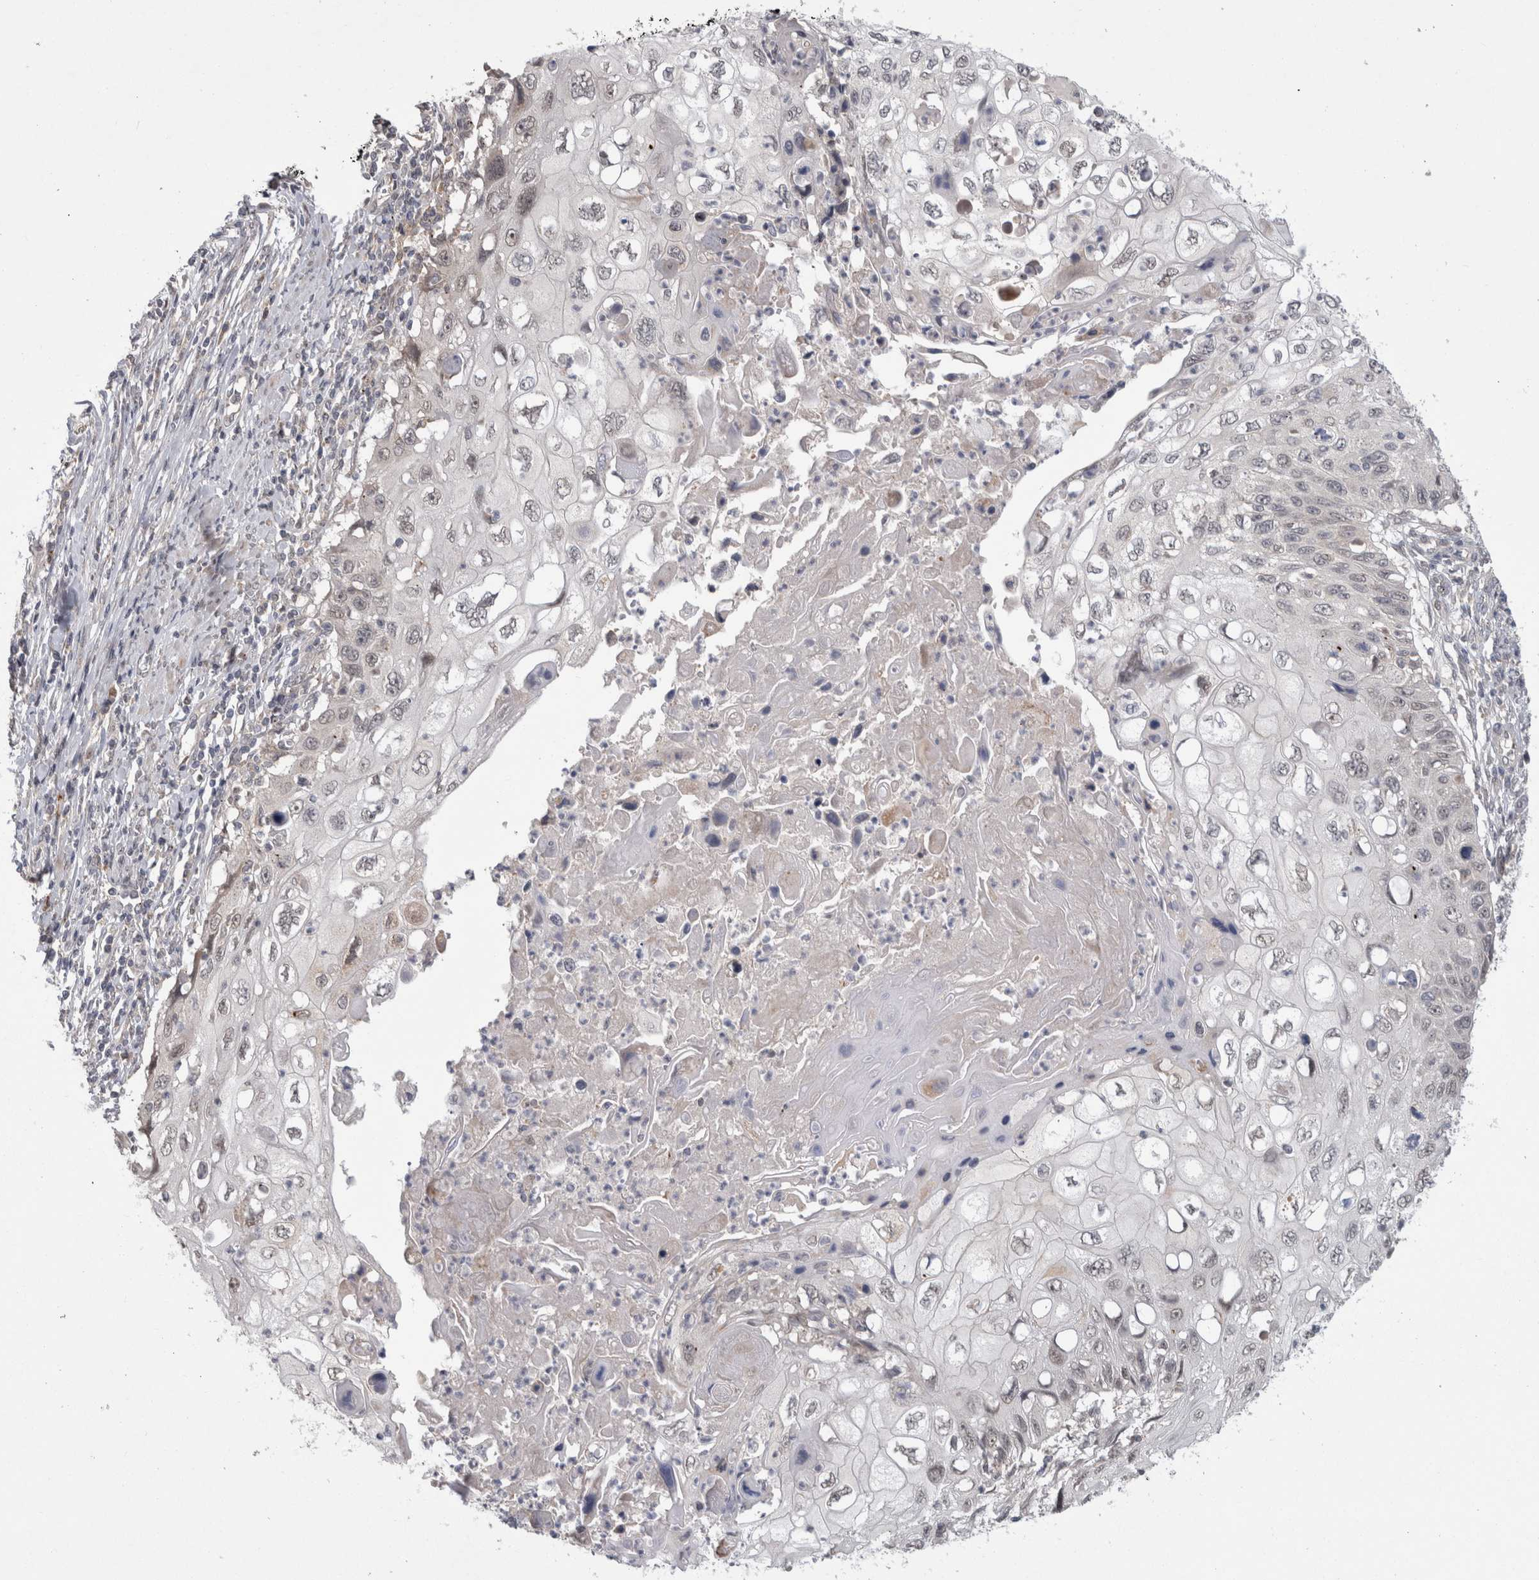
{"staining": {"intensity": "negative", "quantity": "none", "location": "none"}, "tissue": "cervical cancer", "cell_type": "Tumor cells", "image_type": "cancer", "snomed": [{"axis": "morphology", "description": "Squamous cell carcinoma, NOS"}, {"axis": "topography", "description": "Cervix"}], "caption": "Tumor cells are negative for protein expression in human cervical squamous cell carcinoma.", "gene": "MTBP", "patient": {"sex": "female", "age": 70}}